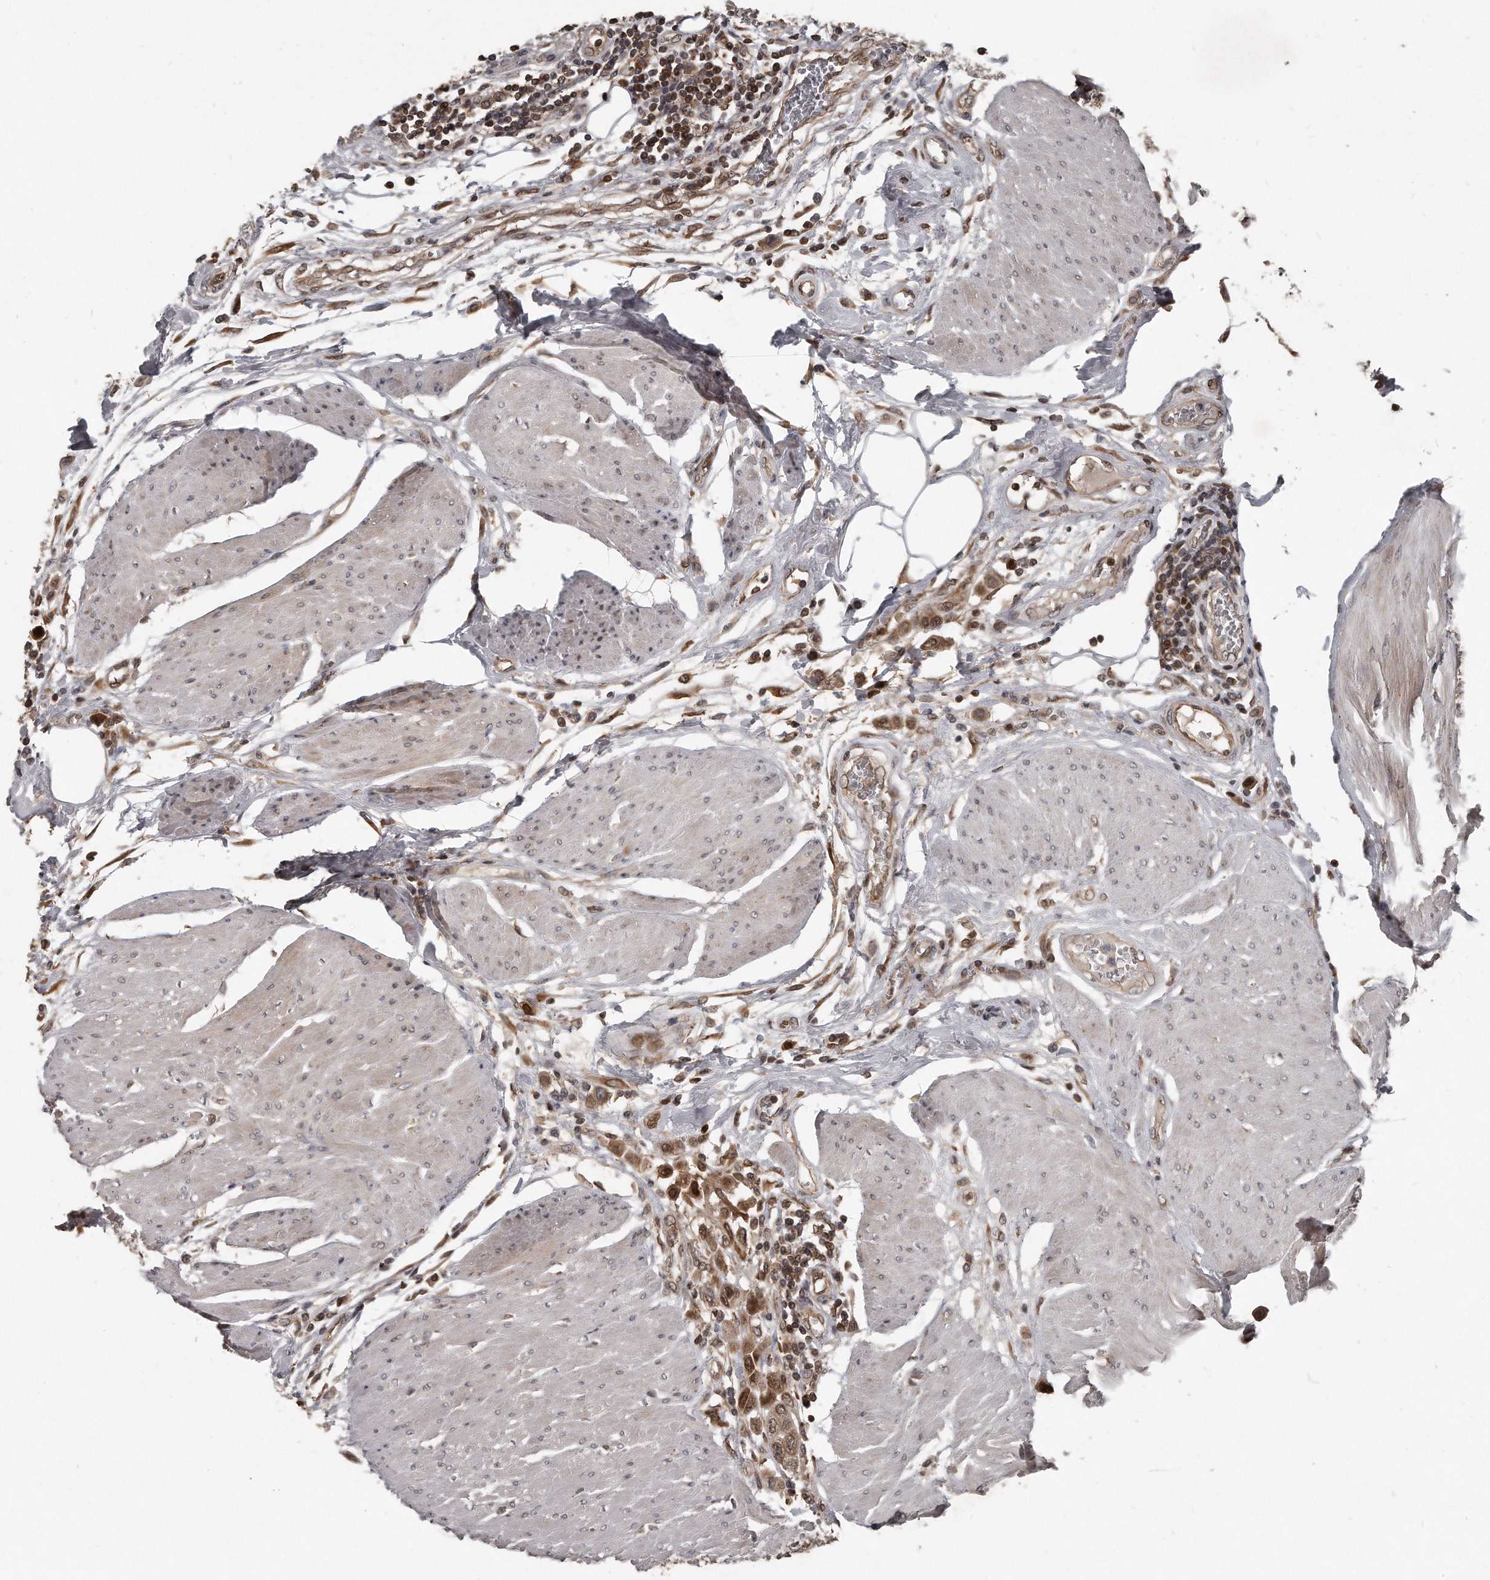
{"staining": {"intensity": "moderate", "quantity": ">75%", "location": "cytoplasmic/membranous,nuclear"}, "tissue": "urothelial cancer", "cell_type": "Tumor cells", "image_type": "cancer", "snomed": [{"axis": "morphology", "description": "Urothelial carcinoma, High grade"}, {"axis": "topography", "description": "Urinary bladder"}], "caption": "Protein staining of urothelial carcinoma (high-grade) tissue shows moderate cytoplasmic/membranous and nuclear expression in about >75% of tumor cells.", "gene": "GCH1", "patient": {"sex": "male", "age": 50}}